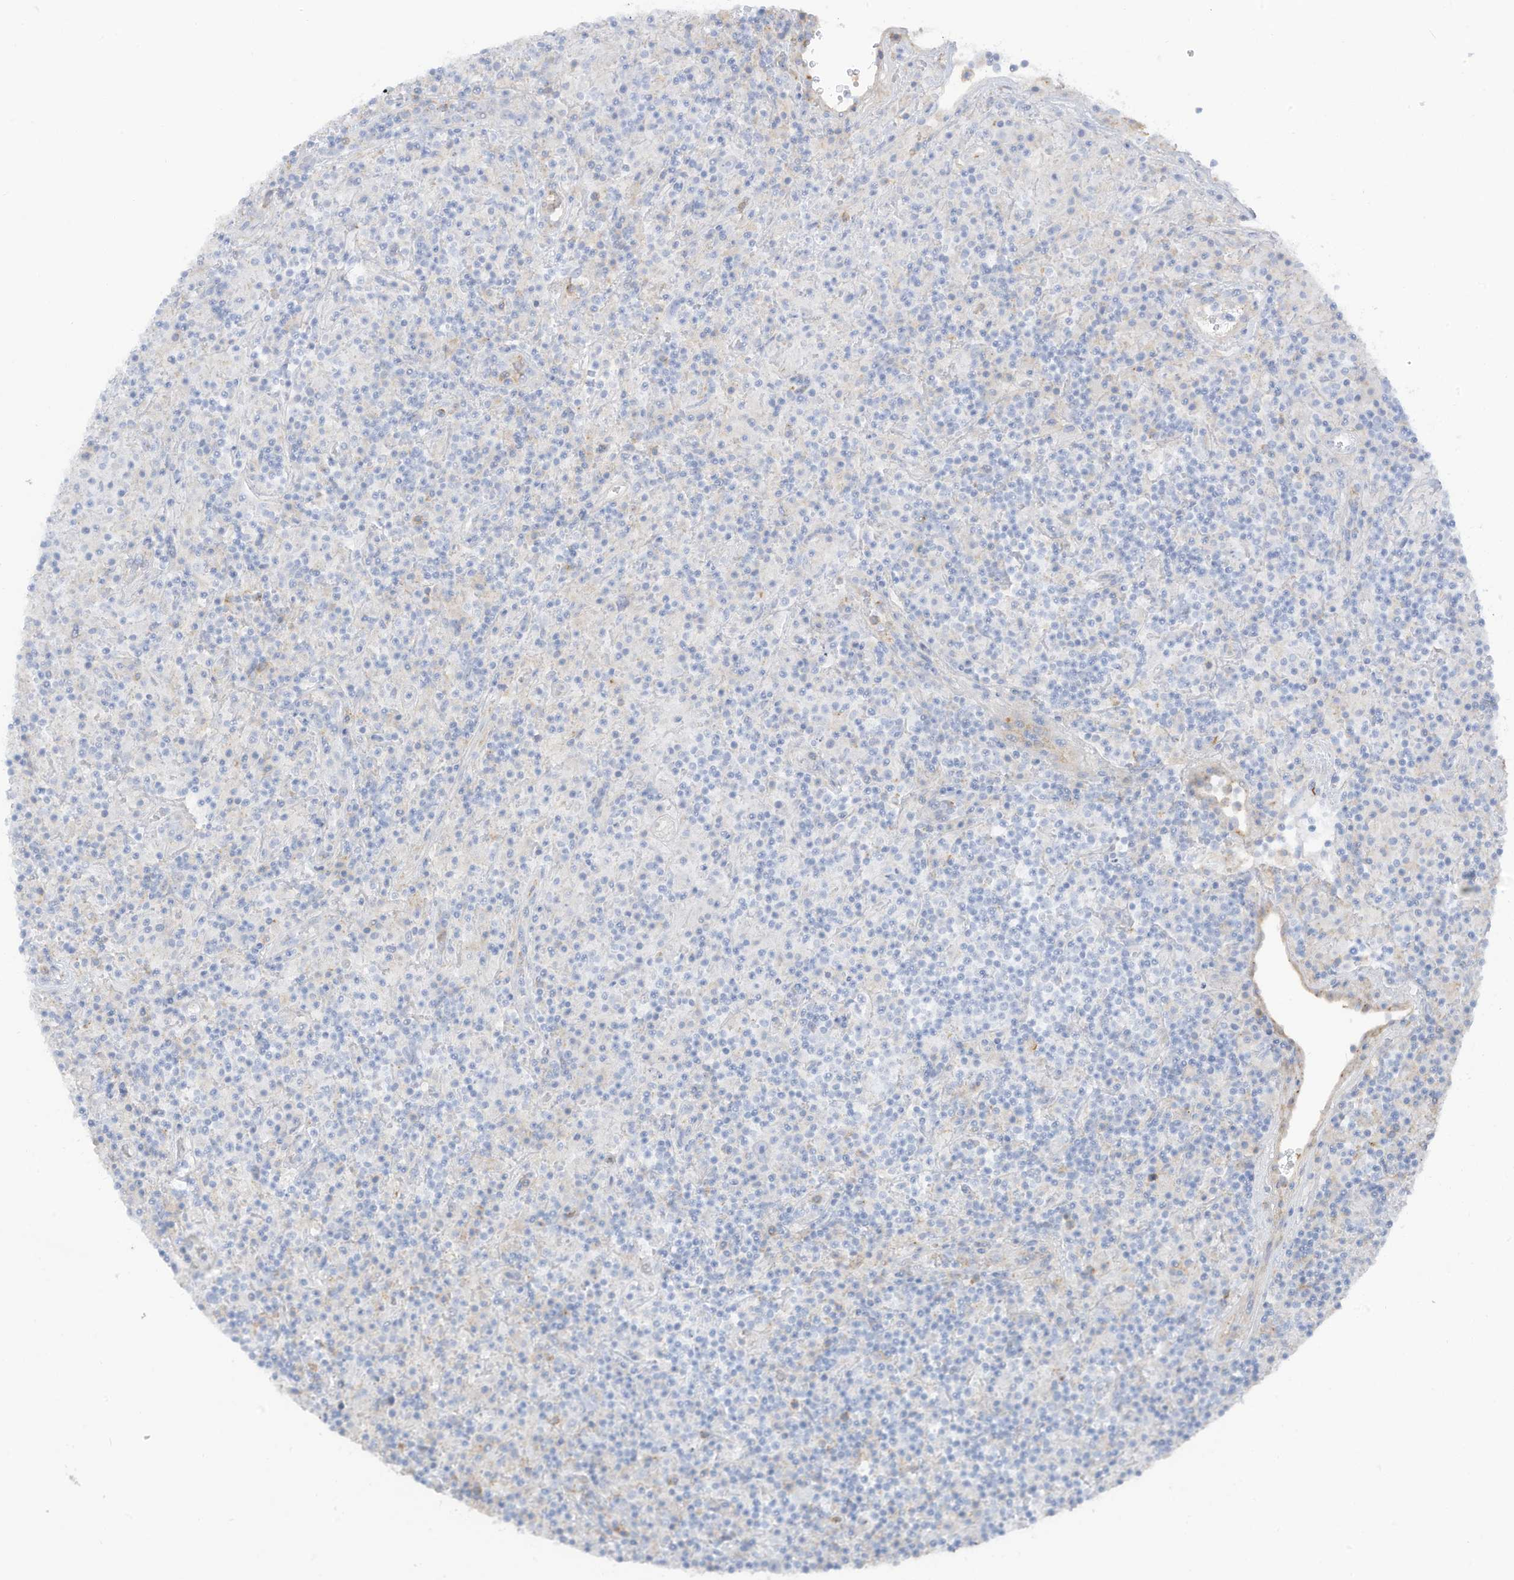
{"staining": {"intensity": "negative", "quantity": "none", "location": "none"}, "tissue": "lymphoma", "cell_type": "Tumor cells", "image_type": "cancer", "snomed": [{"axis": "morphology", "description": "Hodgkin's disease, NOS"}, {"axis": "topography", "description": "Lymph node"}], "caption": "This is an IHC micrograph of Hodgkin's disease. There is no staining in tumor cells.", "gene": "HSD17B13", "patient": {"sex": "male", "age": 70}}